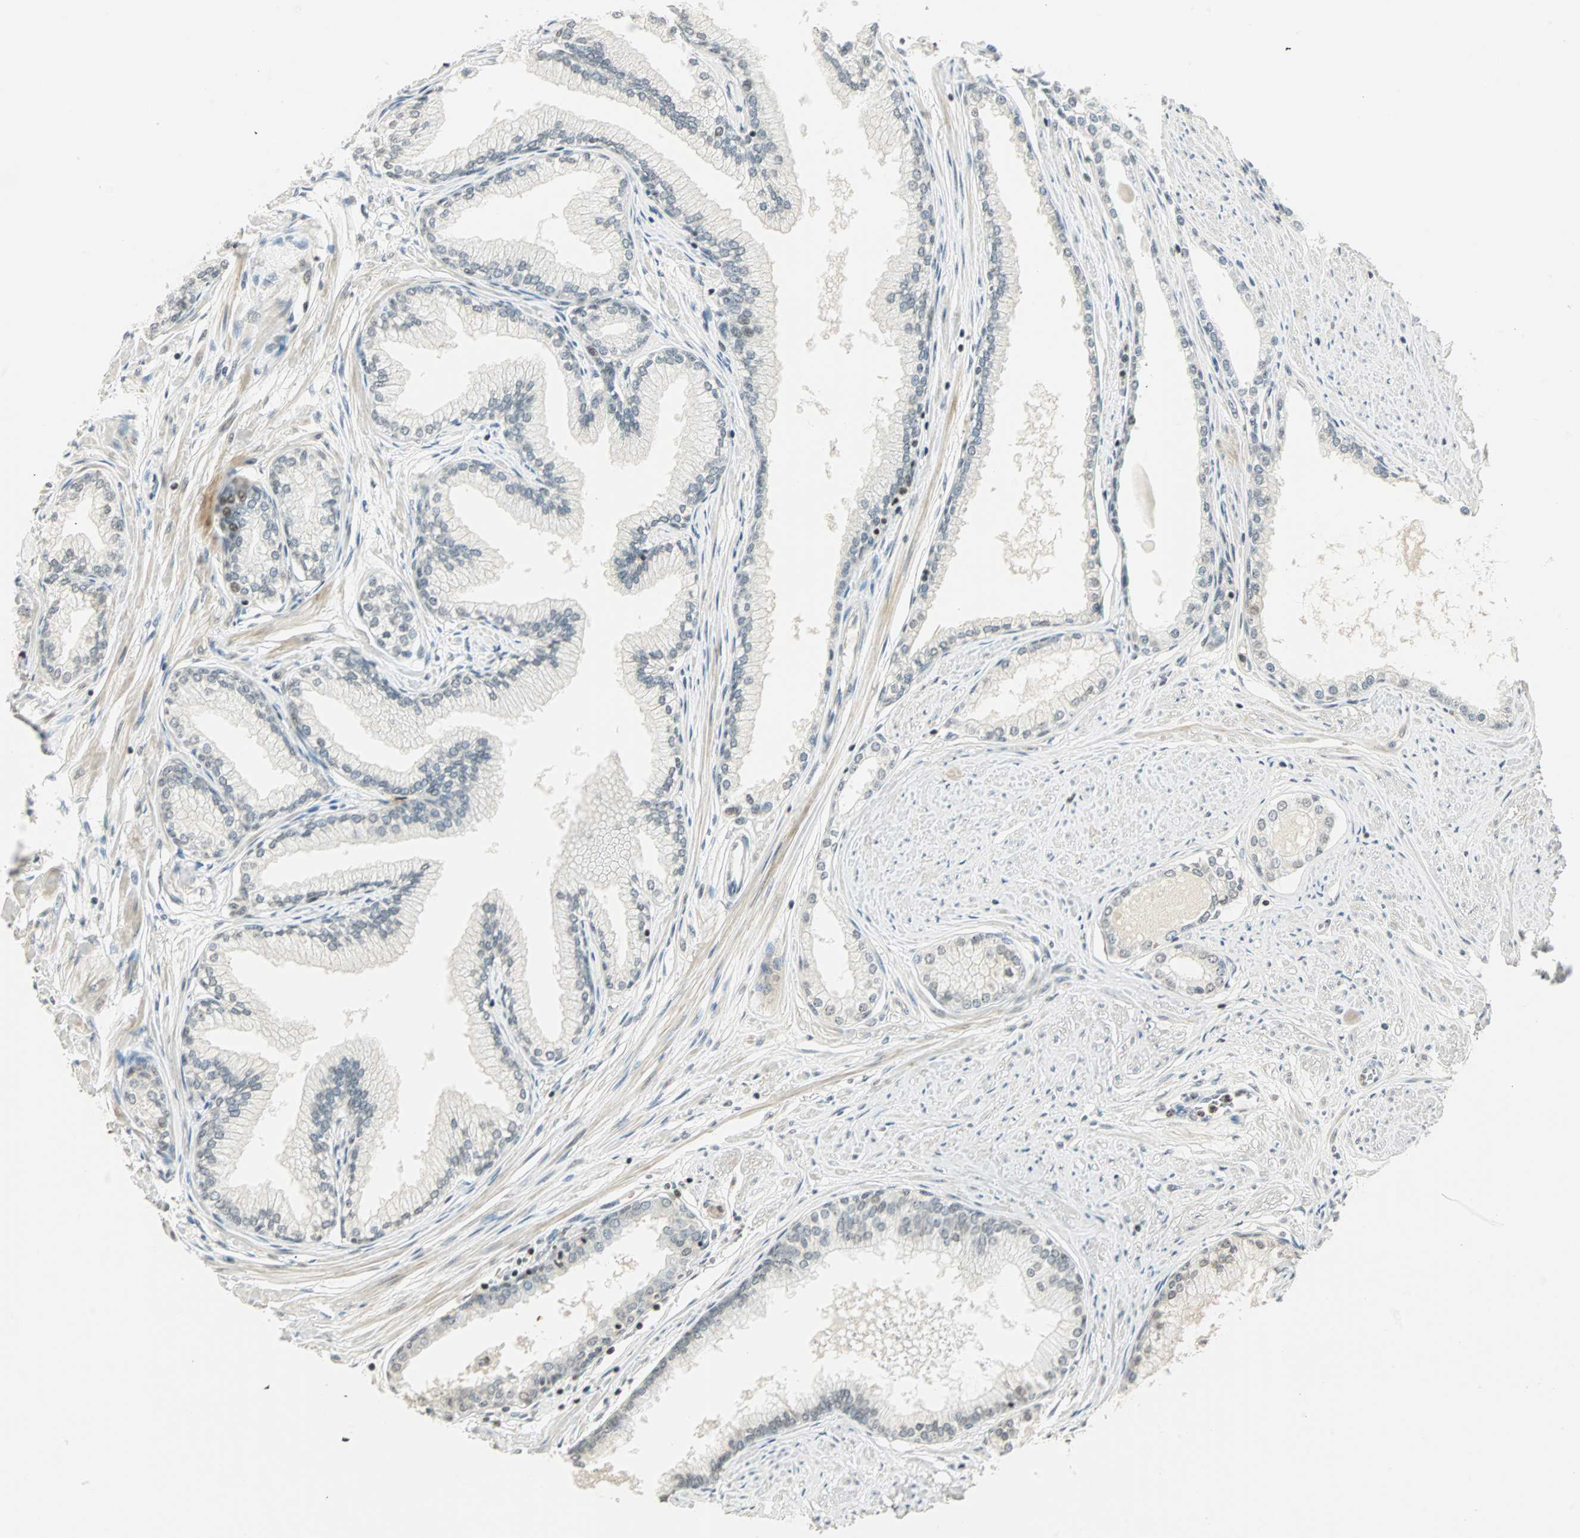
{"staining": {"intensity": "weak", "quantity": "<25%", "location": "nuclear"}, "tissue": "prostate", "cell_type": "Glandular cells", "image_type": "normal", "snomed": [{"axis": "morphology", "description": "Normal tissue, NOS"}, {"axis": "topography", "description": "Prostate"}], "caption": "Photomicrograph shows no protein expression in glandular cells of benign prostate. Brightfield microscopy of immunohistochemistry (IHC) stained with DAB (brown) and hematoxylin (blue), captured at high magnification.", "gene": "SMAD3", "patient": {"sex": "male", "age": 64}}